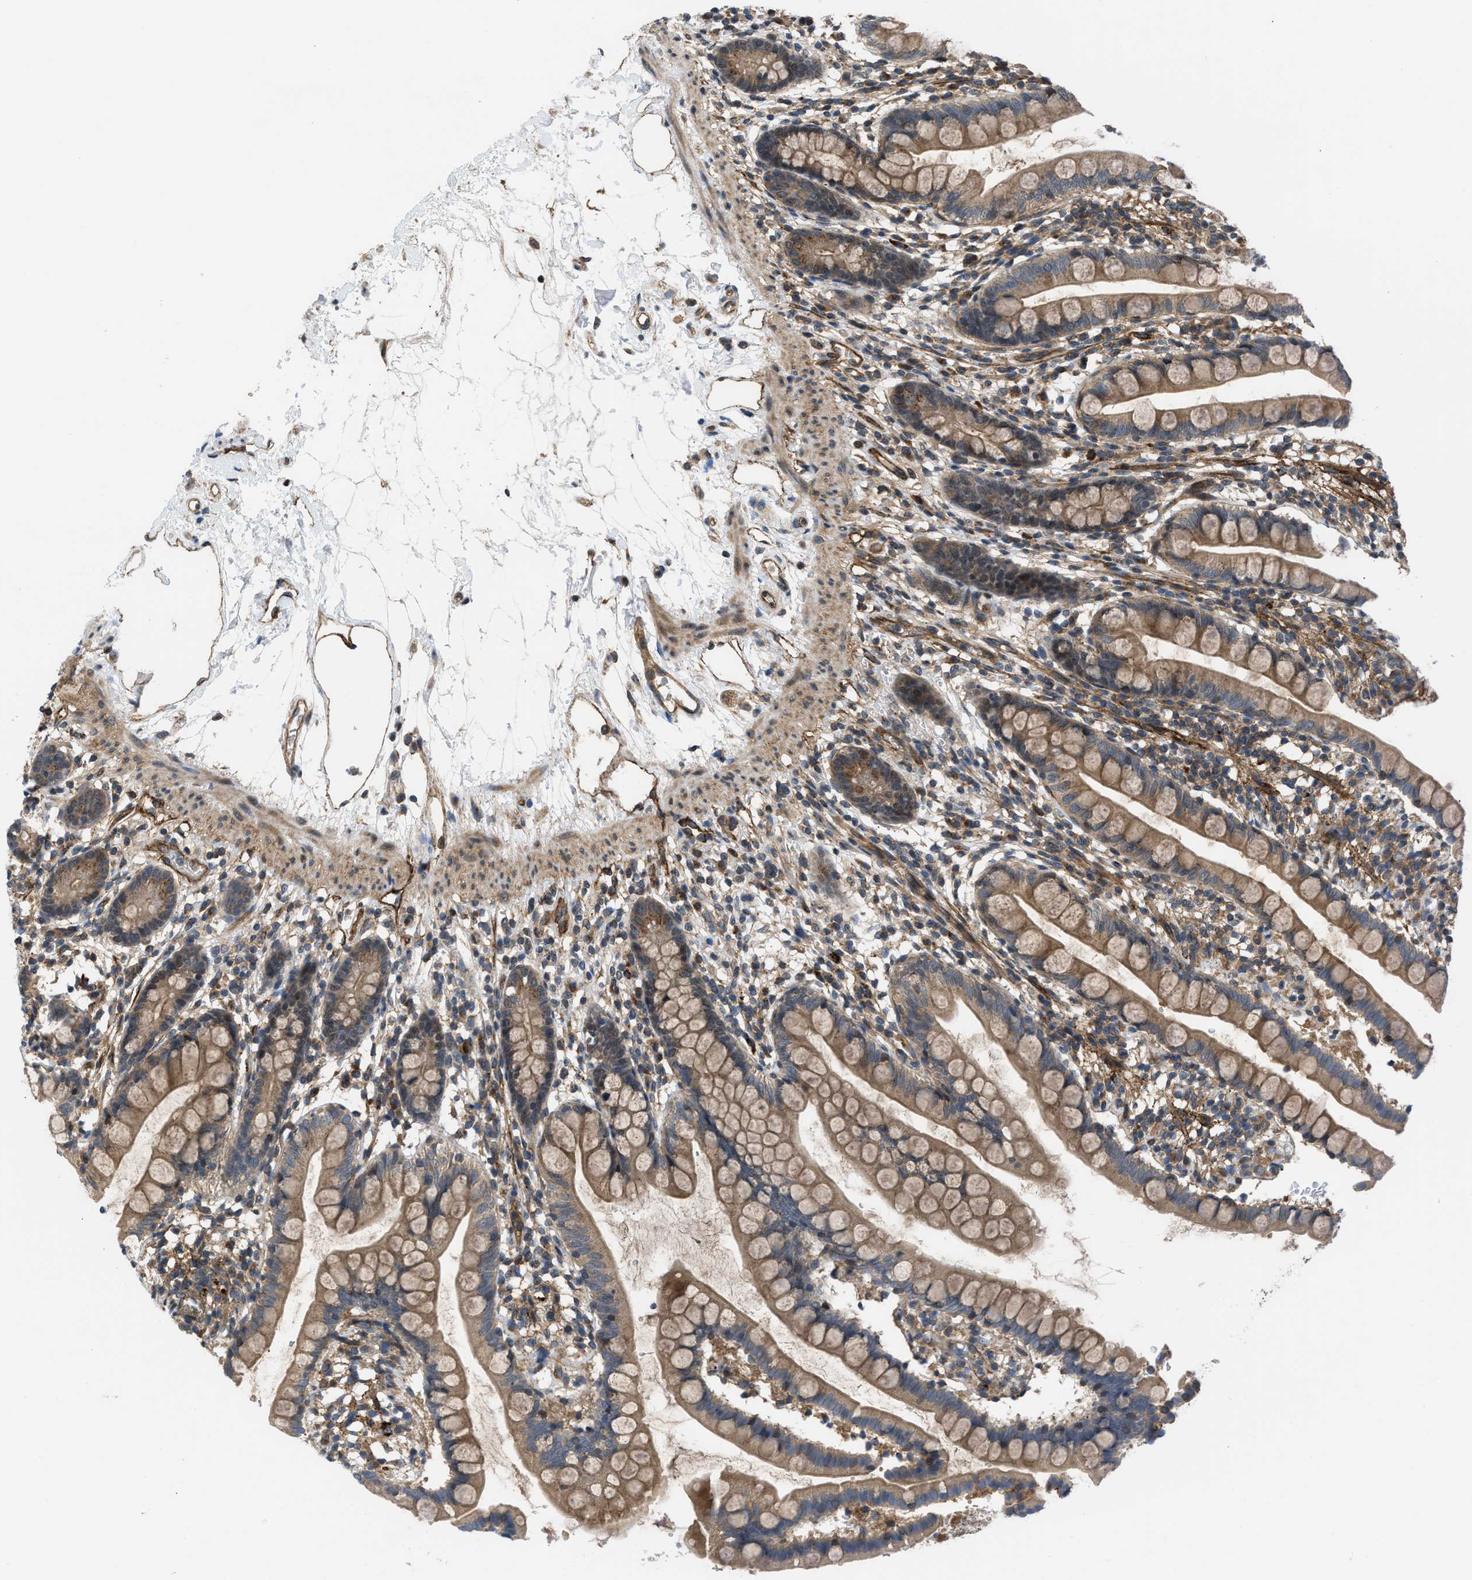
{"staining": {"intensity": "moderate", "quantity": ">75%", "location": "cytoplasmic/membranous"}, "tissue": "small intestine", "cell_type": "Glandular cells", "image_type": "normal", "snomed": [{"axis": "morphology", "description": "Normal tissue, NOS"}, {"axis": "topography", "description": "Small intestine"}], "caption": "Small intestine stained for a protein (brown) displays moderate cytoplasmic/membranous positive expression in approximately >75% of glandular cells.", "gene": "GPATCH2L", "patient": {"sex": "female", "age": 84}}